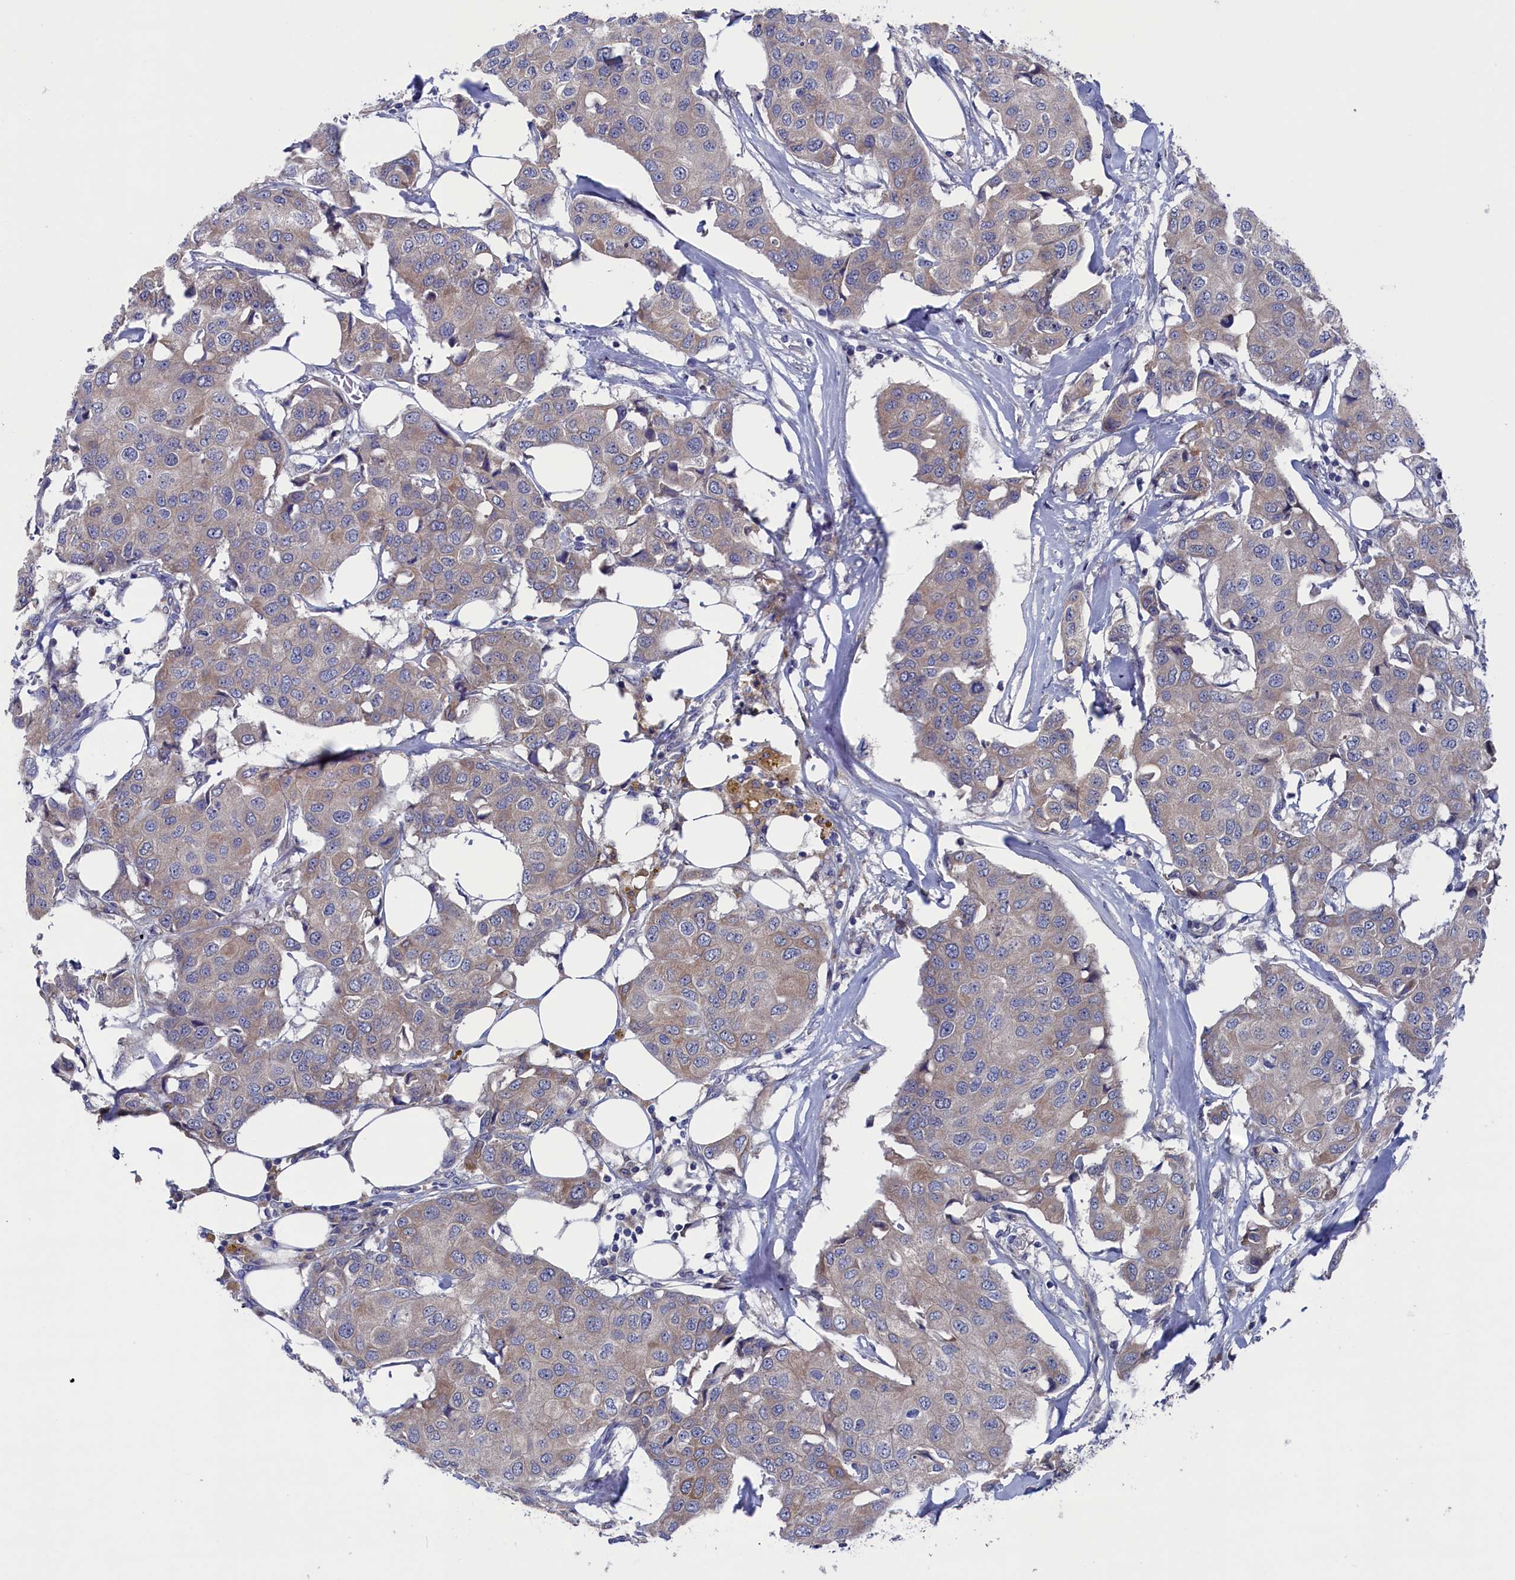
{"staining": {"intensity": "weak", "quantity": "25%-75%", "location": "cytoplasmic/membranous"}, "tissue": "breast cancer", "cell_type": "Tumor cells", "image_type": "cancer", "snomed": [{"axis": "morphology", "description": "Duct carcinoma"}, {"axis": "topography", "description": "Breast"}], "caption": "Immunohistochemistry of human breast cancer shows low levels of weak cytoplasmic/membranous staining in approximately 25%-75% of tumor cells. The protein of interest is shown in brown color, while the nuclei are stained blue.", "gene": "SPATA13", "patient": {"sex": "female", "age": 80}}